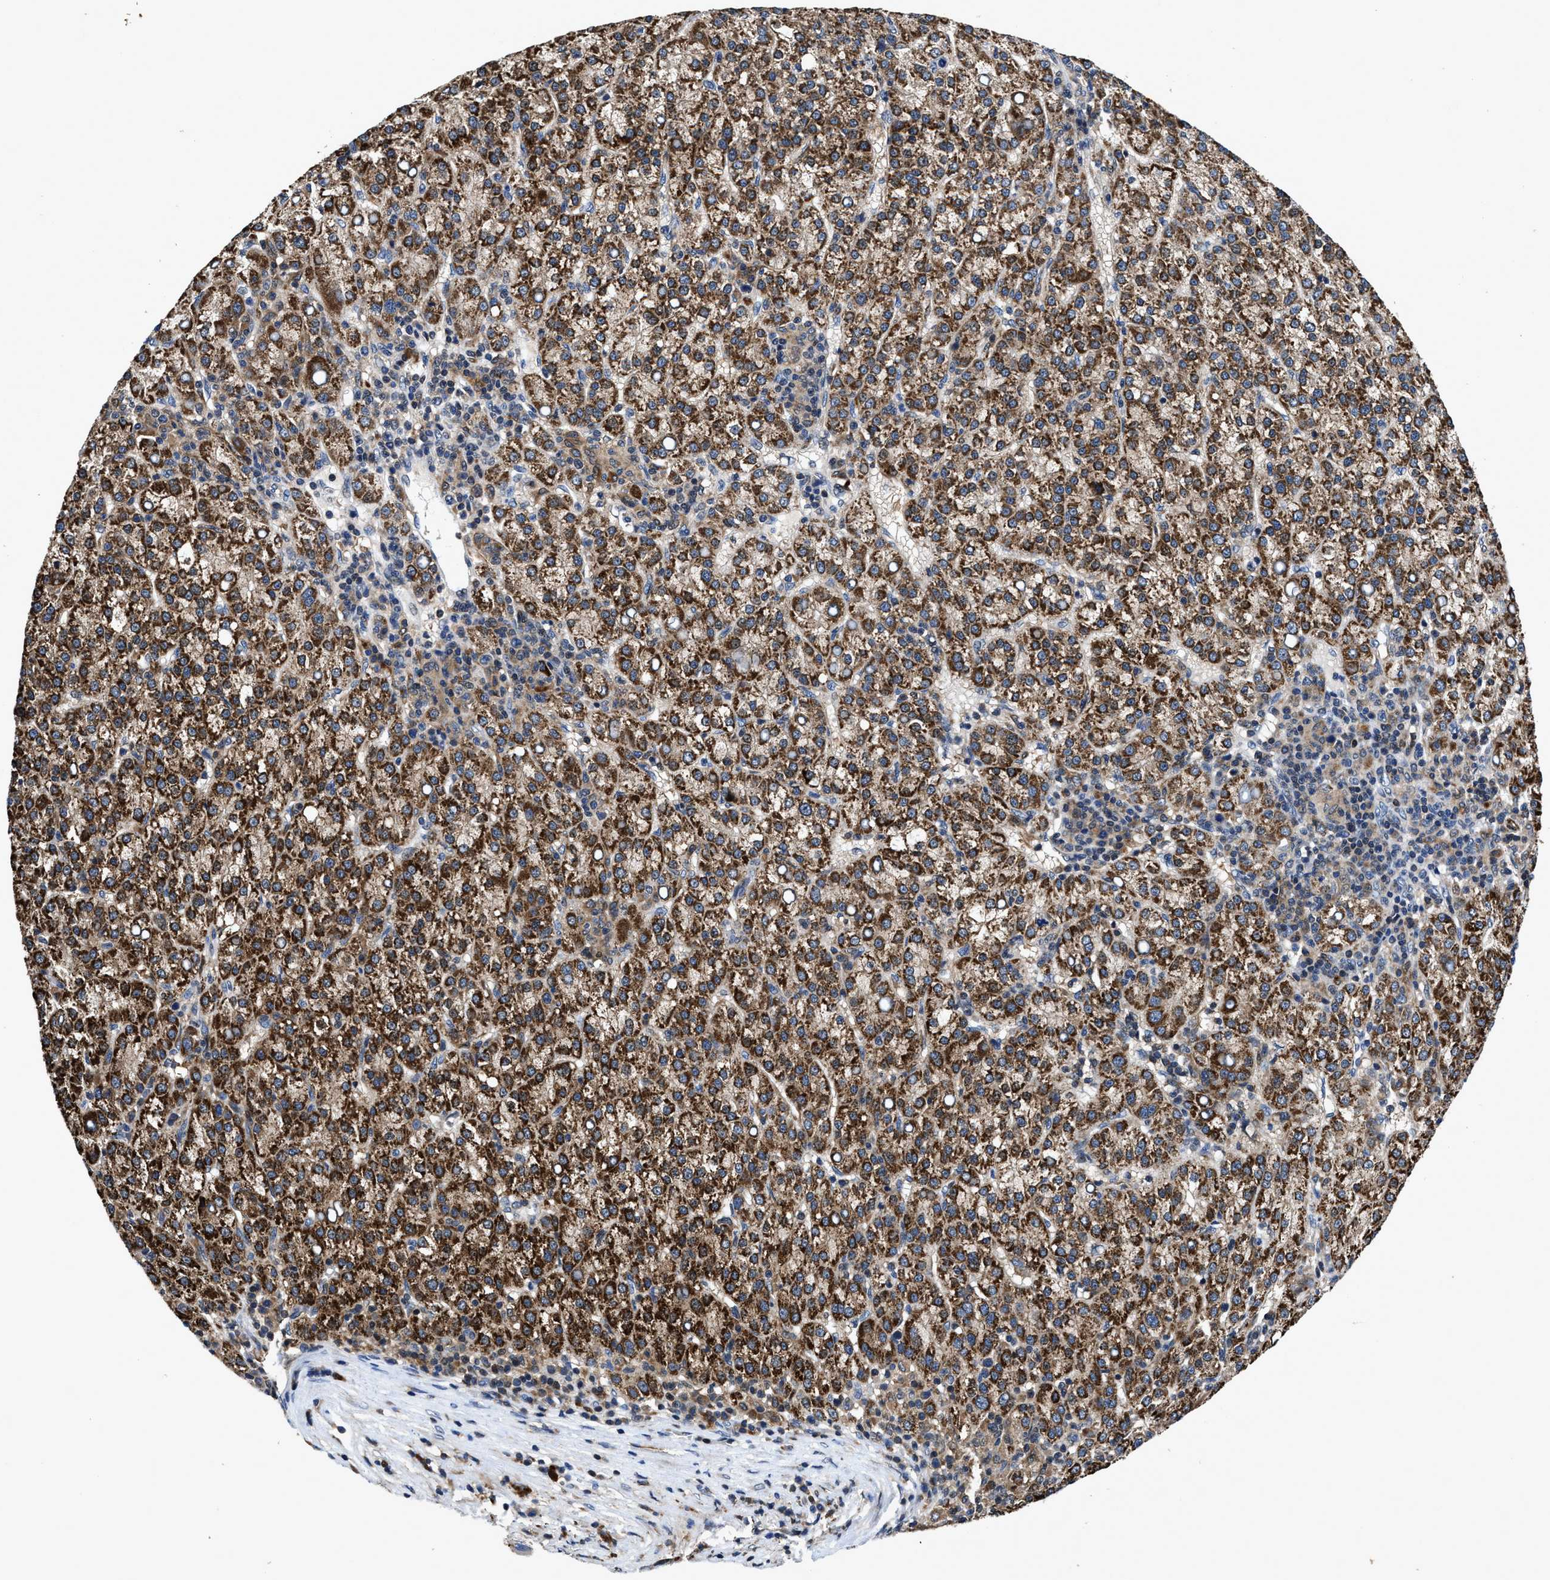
{"staining": {"intensity": "strong", "quantity": ">75%", "location": "cytoplasmic/membranous"}, "tissue": "liver cancer", "cell_type": "Tumor cells", "image_type": "cancer", "snomed": [{"axis": "morphology", "description": "Carcinoma, Hepatocellular, NOS"}, {"axis": "topography", "description": "Liver"}], "caption": "Protein staining demonstrates strong cytoplasmic/membranous positivity in about >75% of tumor cells in liver hepatocellular carcinoma.", "gene": "RGS10", "patient": {"sex": "female", "age": 58}}